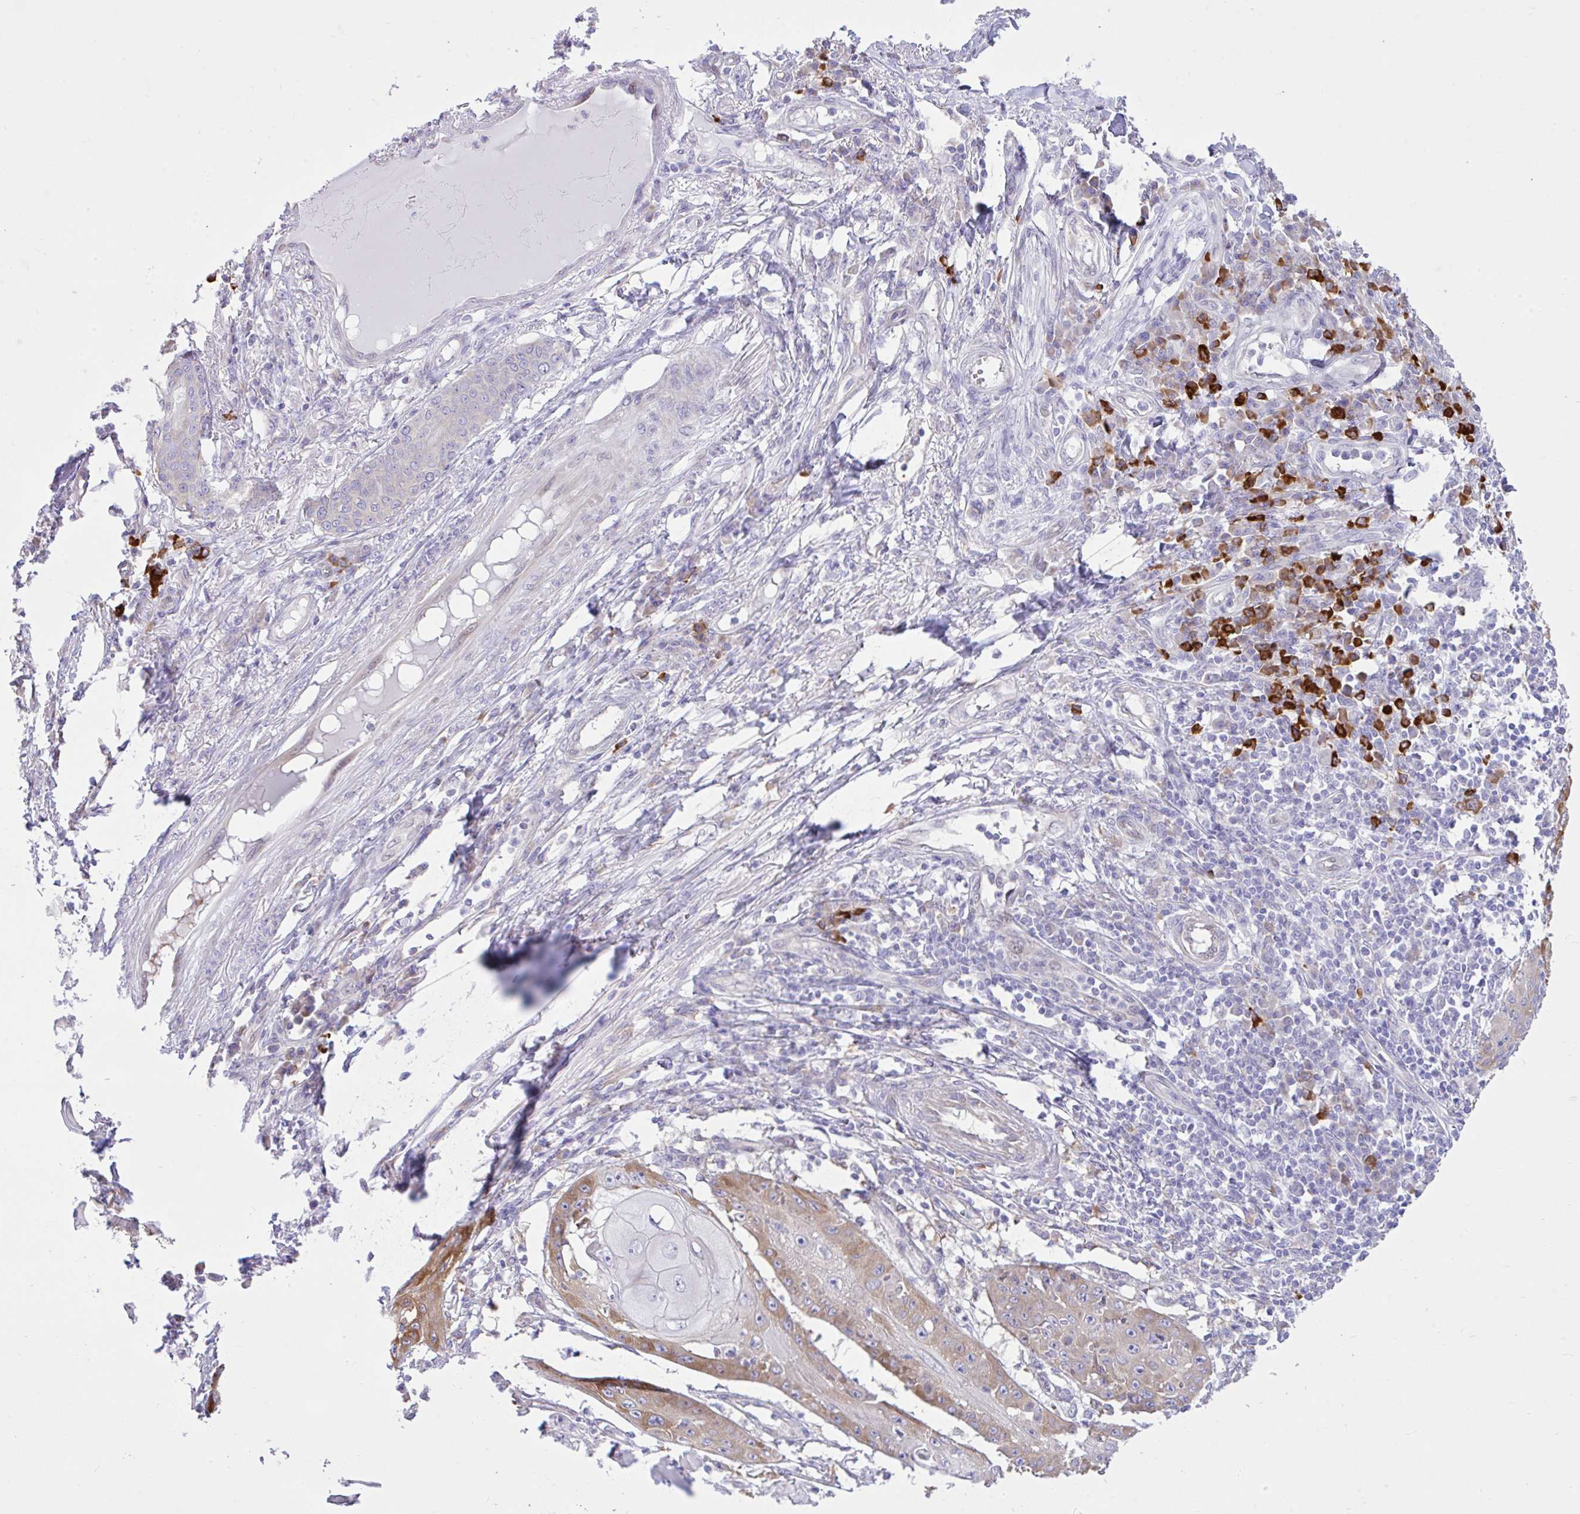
{"staining": {"intensity": "moderate", "quantity": "<25%", "location": "cytoplasmic/membranous"}, "tissue": "skin cancer", "cell_type": "Tumor cells", "image_type": "cancer", "snomed": [{"axis": "morphology", "description": "Squamous cell carcinoma, NOS"}, {"axis": "topography", "description": "Skin"}], "caption": "Skin cancer (squamous cell carcinoma) was stained to show a protein in brown. There is low levels of moderate cytoplasmic/membranous staining in approximately <25% of tumor cells. The staining is performed using DAB (3,3'-diaminobenzidine) brown chromogen to label protein expression. The nuclei are counter-stained blue using hematoxylin.", "gene": "EEF1A2", "patient": {"sex": "male", "age": 70}}